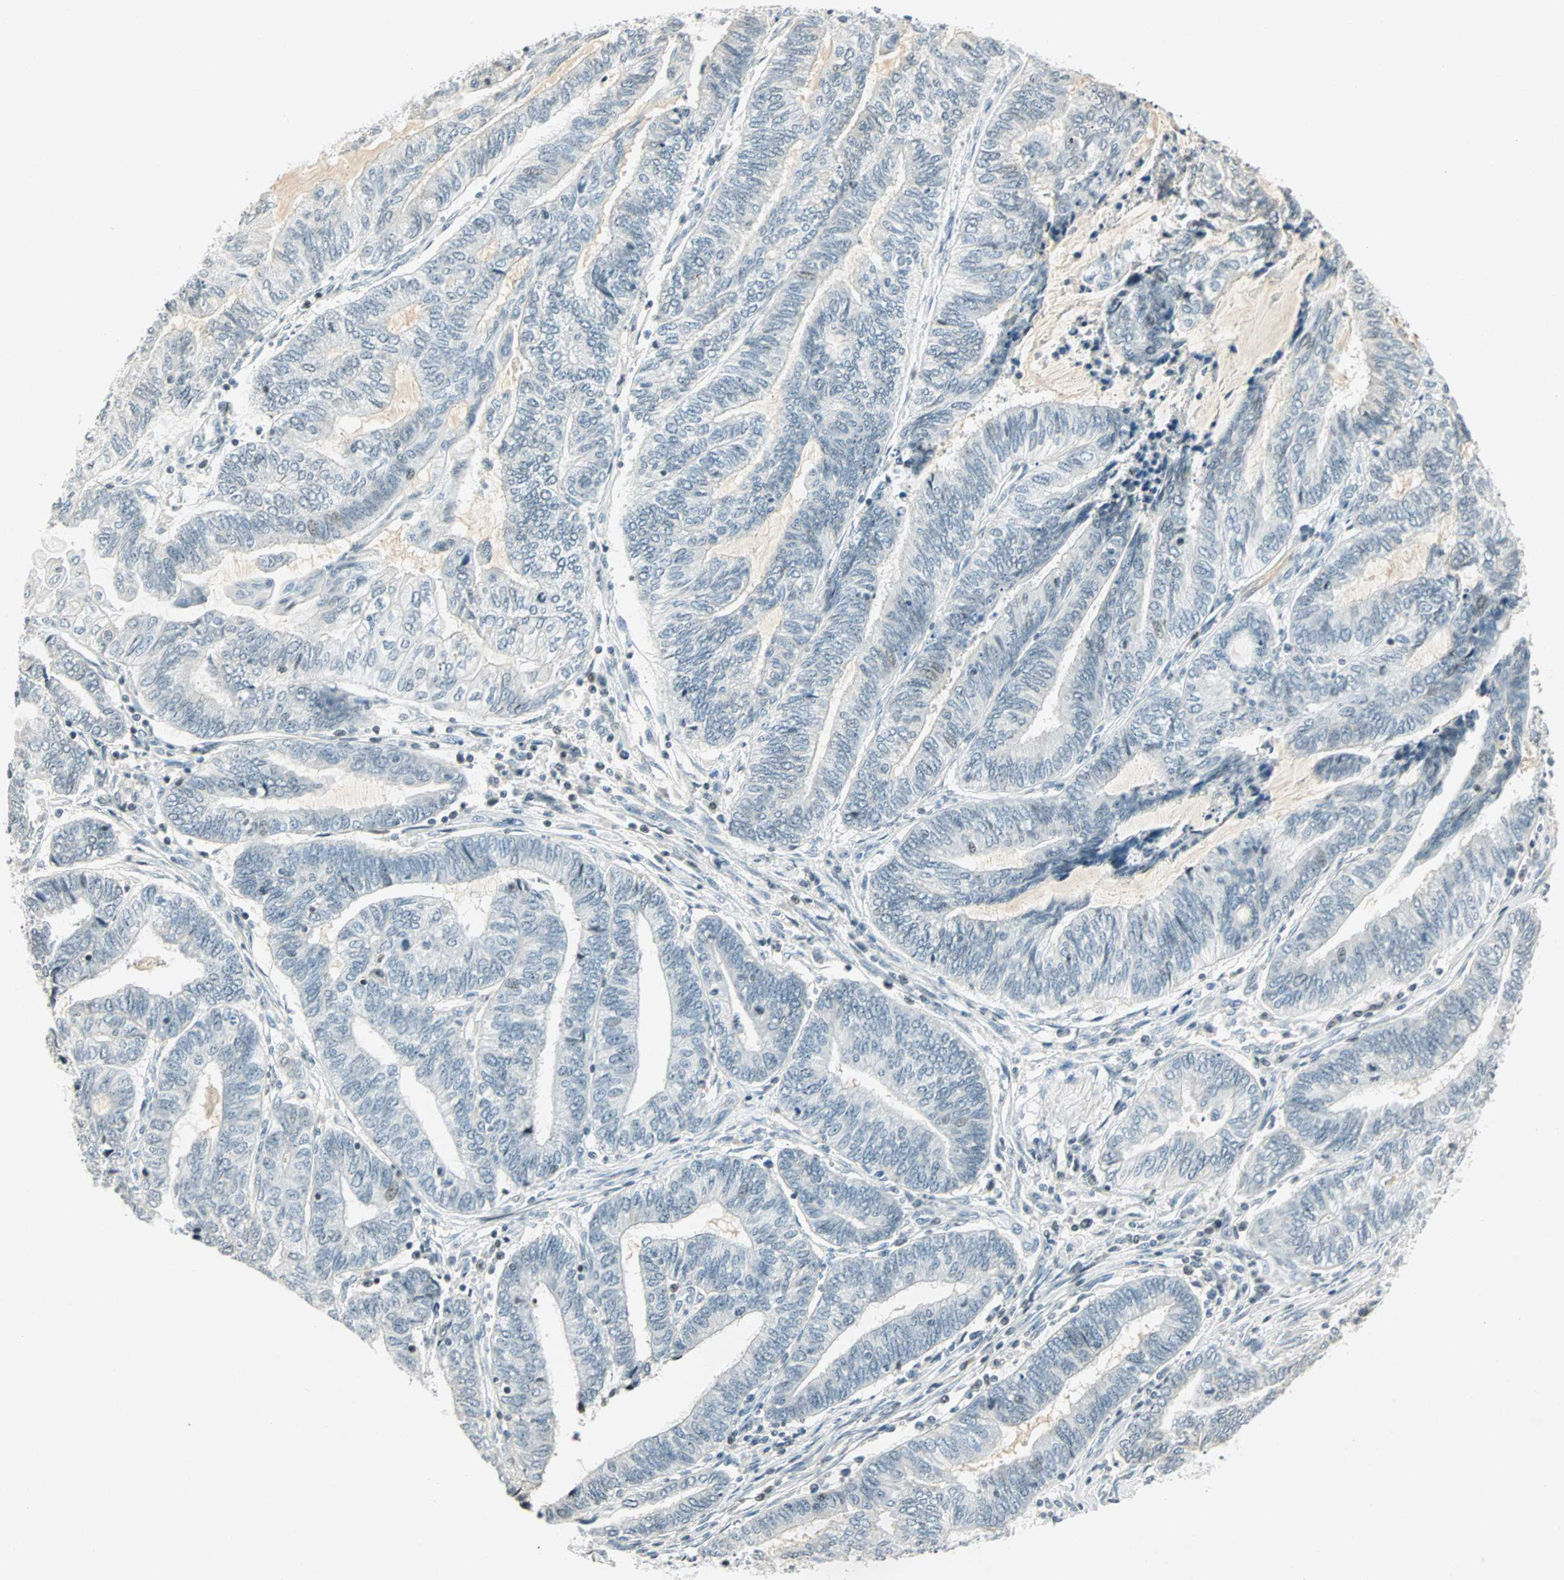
{"staining": {"intensity": "weak", "quantity": "<25%", "location": "nuclear"}, "tissue": "endometrial cancer", "cell_type": "Tumor cells", "image_type": "cancer", "snomed": [{"axis": "morphology", "description": "Adenocarcinoma, NOS"}, {"axis": "topography", "description": "Uterus"}, {"axis": "topography", "description": "Endometrium"}], "caption": "IHC photomicrograph of endometrial adenocarcinoma stained for a protein (brown), which exhibits no positivity in tumor cells. (Stains: DAB (3,3'-diaminobenzidine) immunohistochemistry (IHC) with hematoxylin counter stain, Microscopy: brightfield microscopy at high magnification).", "gene": "SMAD3", "patient": {"sex": "female", "age": 70}}